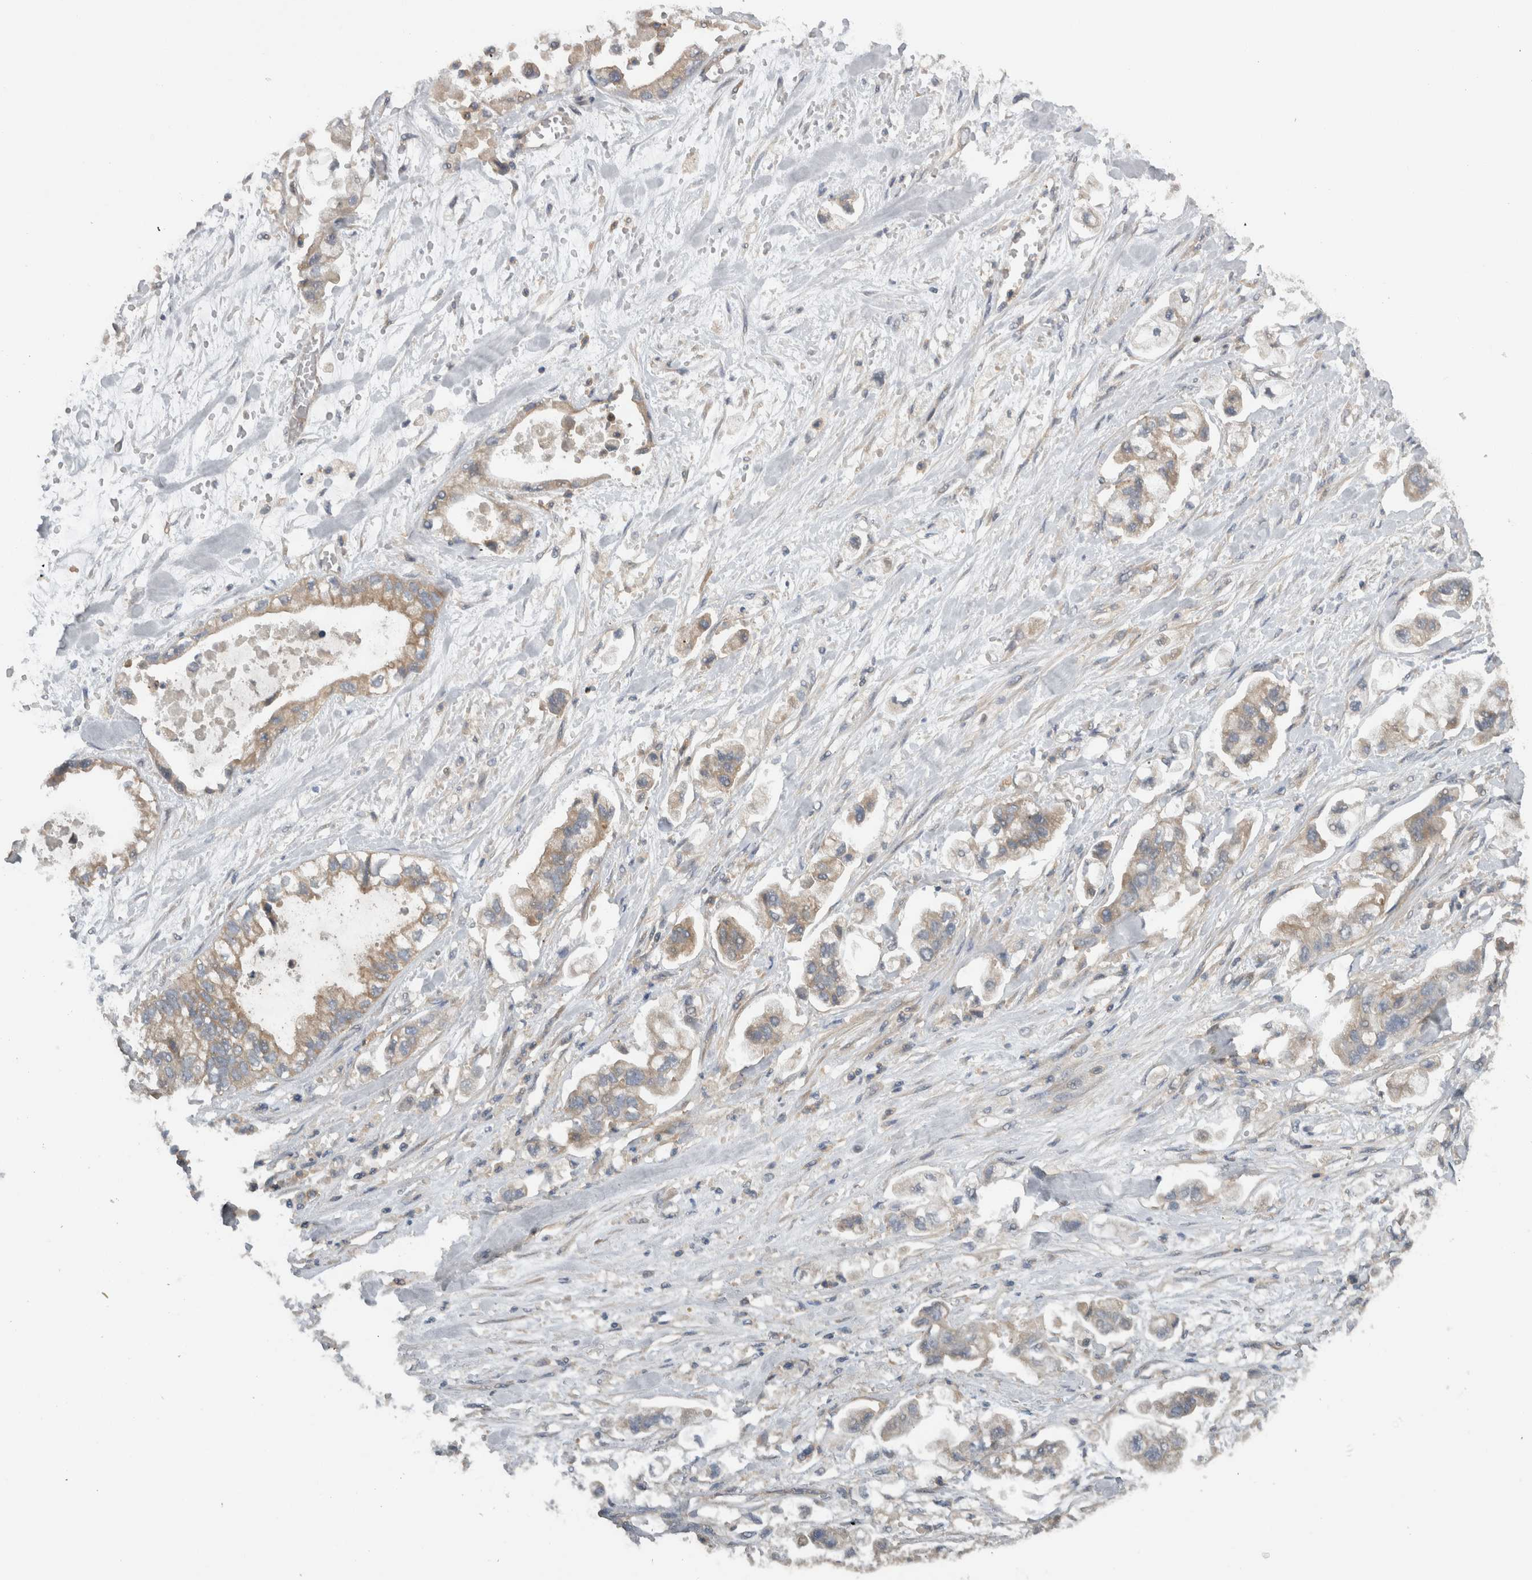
{"staining": {"intensity": "weak", "quantity": "<25%", "location": "cytoplasmic/membranous"}, "tissue": "stomach cancer", "cell_type": "Tumor cells", "image_type": "cancer", "snomed": [{"axis": "morphology", "description": "Normal tissue, NOS"}, {"axis": "morphology", "description": "Adenocarcinoma, NOS"}, {"axis": "topography", "description": "Stomach"}], "caption": "Tumor cells are negative for protein expression in human adenocarcinoma (stomach).", "gene": "SCARA5", "patient": {"sex": "male", "age": 62}}